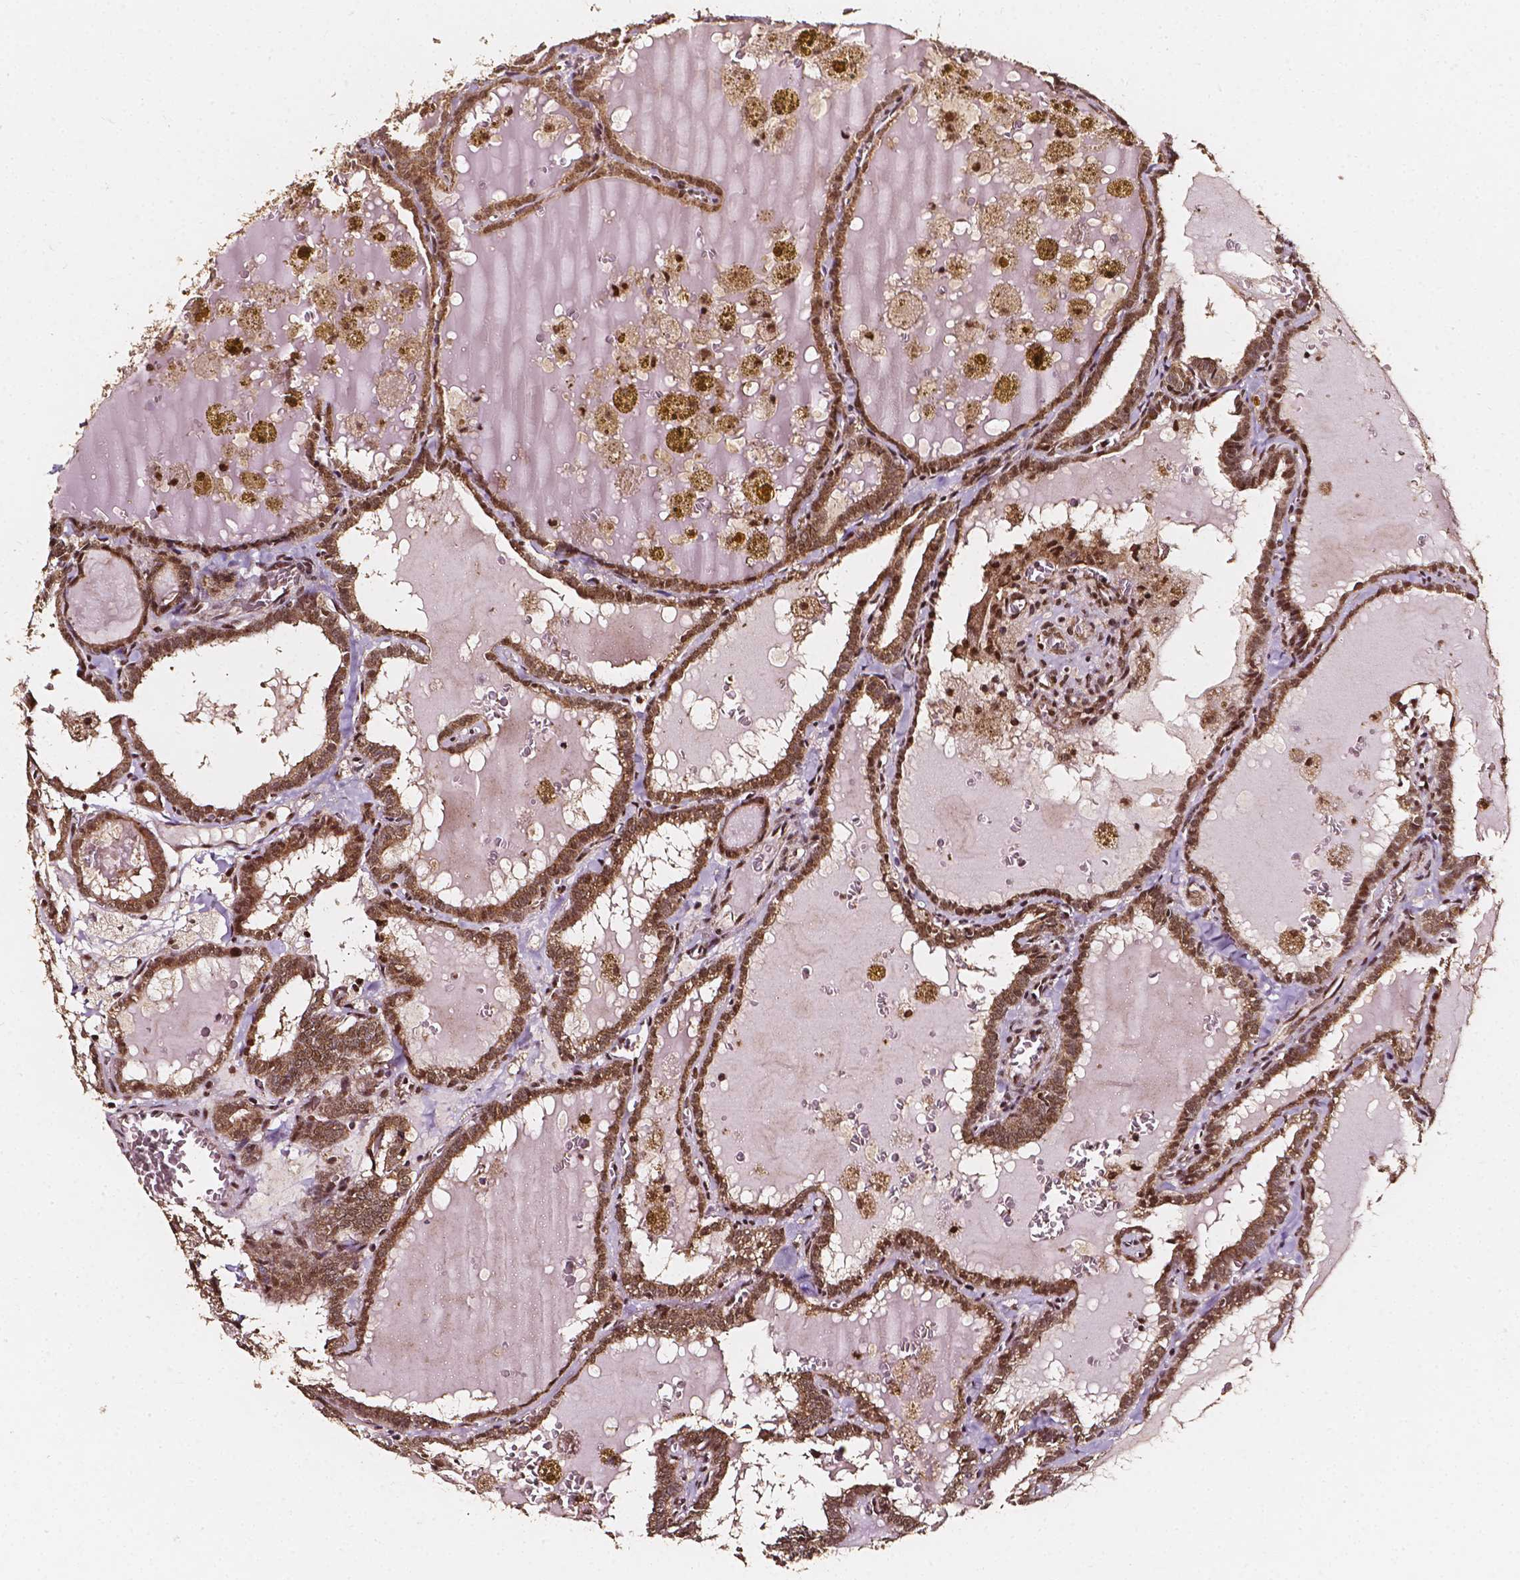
{"staining": {"intensity": "moderate", "quantity": ">75%", "location": "cytoplasmic/membranous,nuclear"}, "tissue": "thyroid cancer", "cell_type": "Tumor cells", "image_type": "cancer", "snomed": [{"axis": "morphology", "description": "Papillary adenocarcinoma, NOS"}, {"axis": "topography", "description": "Thyroid gland"}], "caption": "A high-resolution histopathology image shows immunohistochemistry staining of papillary adenocarcinoma (thyroid), which displays moderate cytoplasmic/membranous and nuclear staining in about >75% of tumor cells. The staining was performed using DAB (3,3'-diaminobenzidine) to visualize the protein expression in brown, while the nuclei were stained in blue with hematoxylin (Magnification: 20x).", "gene": "SMN1", "patient": {"sex": "female", "age": 39}}